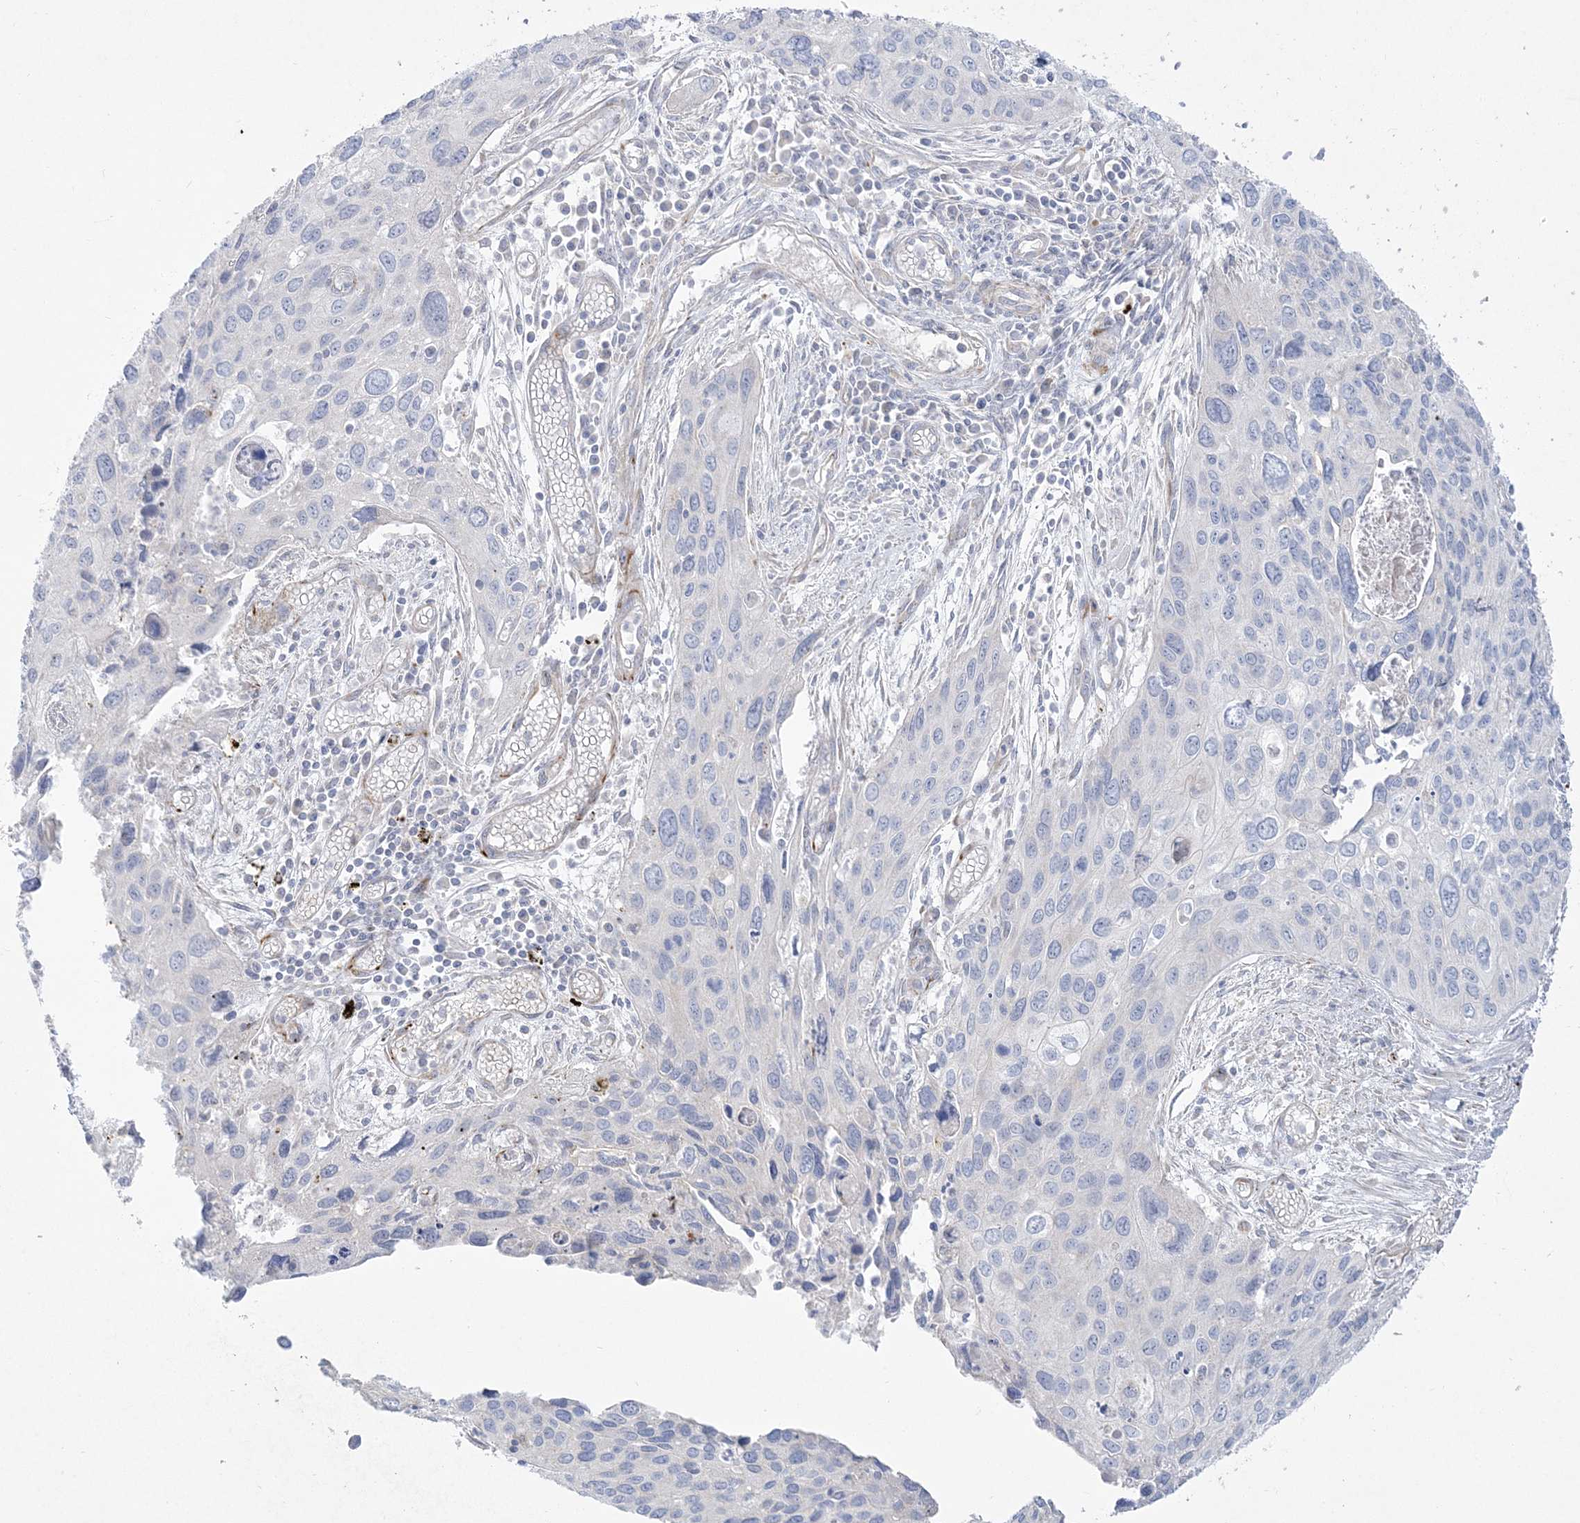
{"staining": {"intensity": "negative", "quantity": "none", "location": "none"}, "tissue": "cervical cancer", "cell_type": "Tumor cells", "image_type": "cancer", "snomed": [{"axis": "morphology", "description": "Squamous cell carcinoma, NOS"}, {"axis": "topography", "description": "Cervix"}], "caption": "Tumor cells are negative for brown protein staining in cervical cancer.", "gene": "GPAT2", "patient": {"sex": "female", "age": 55}}